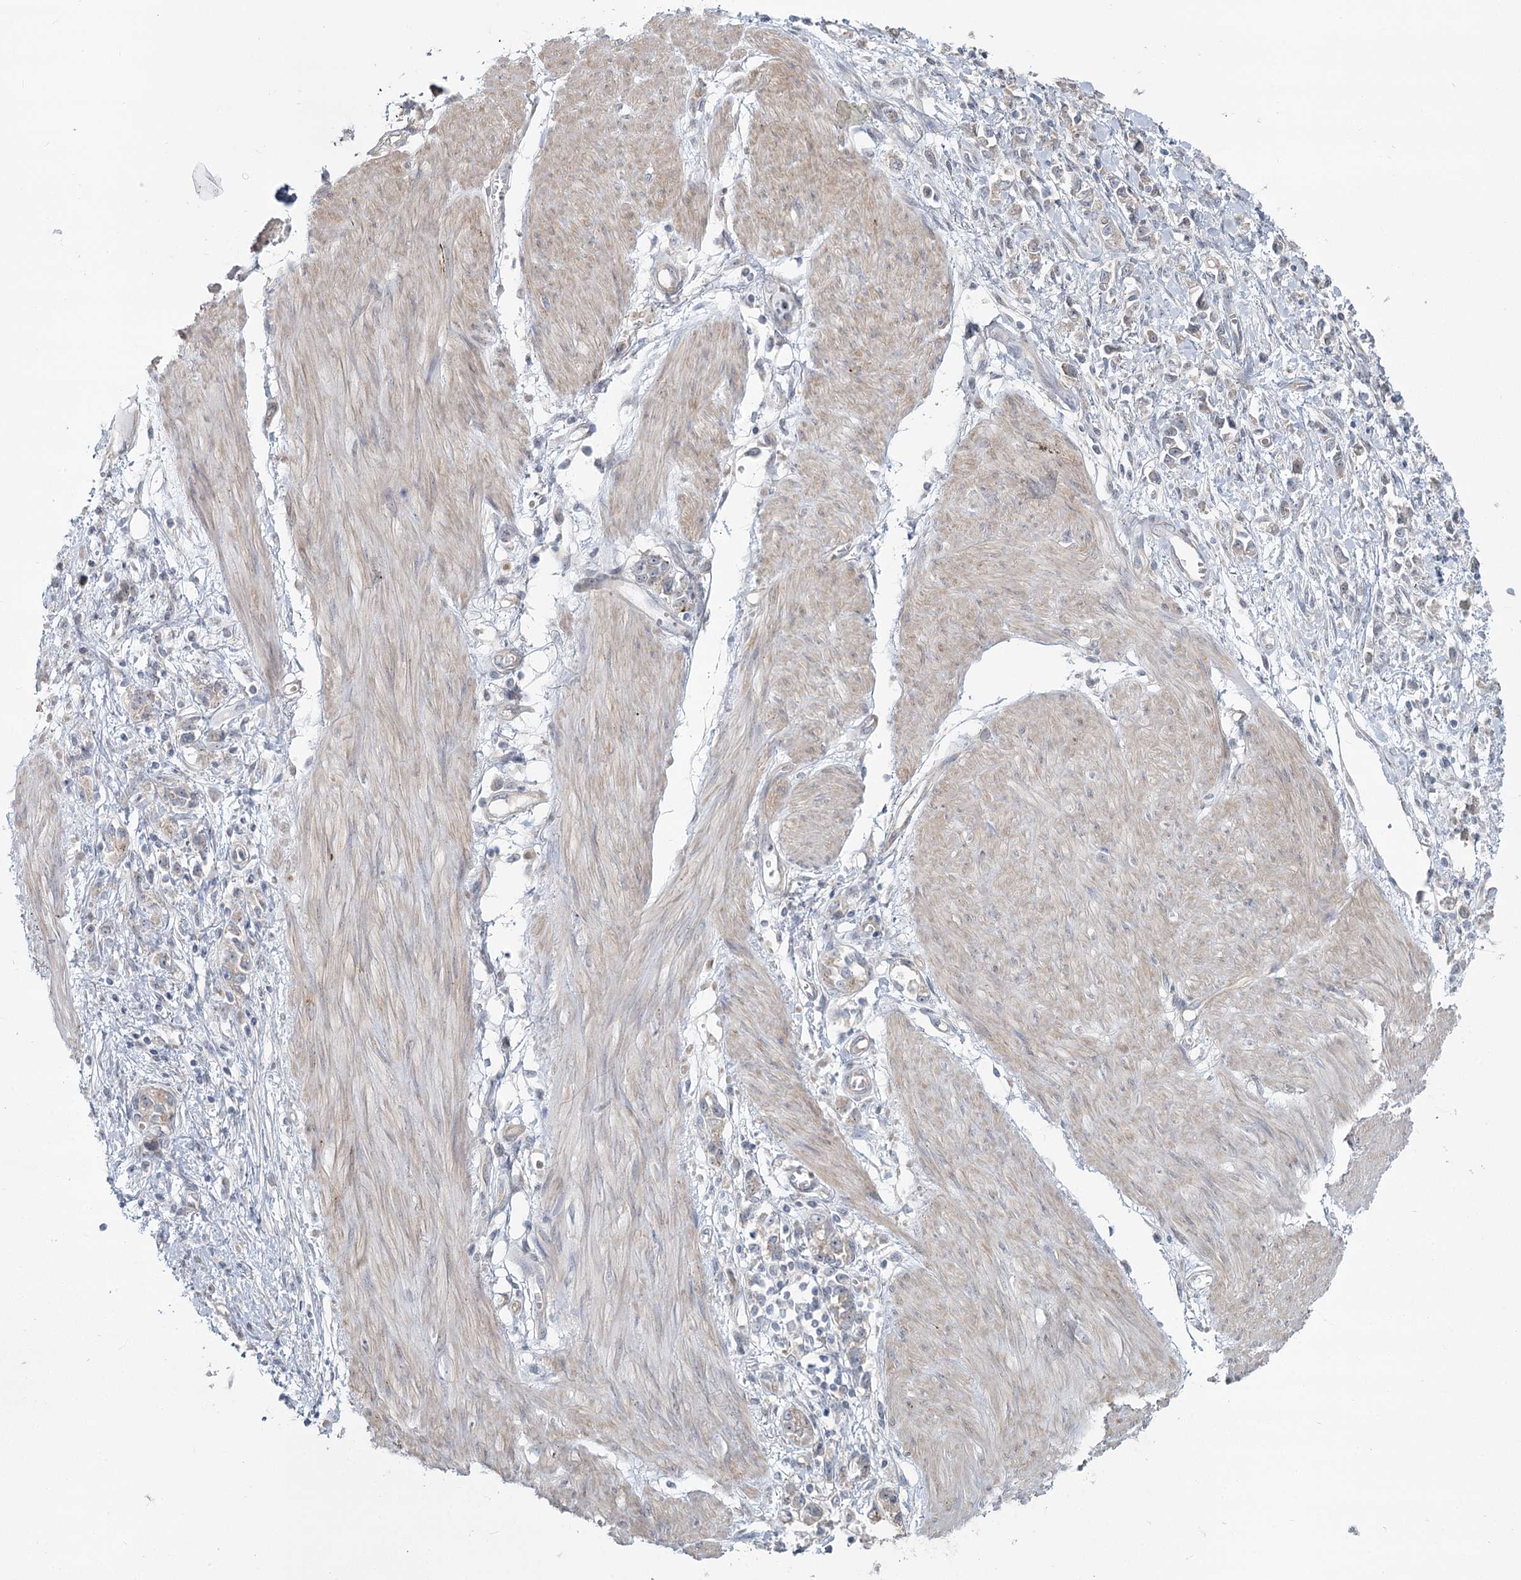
{"staining": {"intensity": "negative", "quantity": "none", "location": "none"}, "tissue": "stomach cancer", "cell_type": "Tumor cells", "image_type": "cancer", "snomed": [{"axis": "morphology", "description": "Adenocarcinoma, NOS"}, {"axis": "topography", "description": "Stomach"}], "caption": "DAB (3,3'-diaminobenzidine) immunohistochemical staining of stomach cancer exhibits no significant staining in tumor cells.", "gene": "SPINK13", "patient": {"sex": "female", "age": 76}}